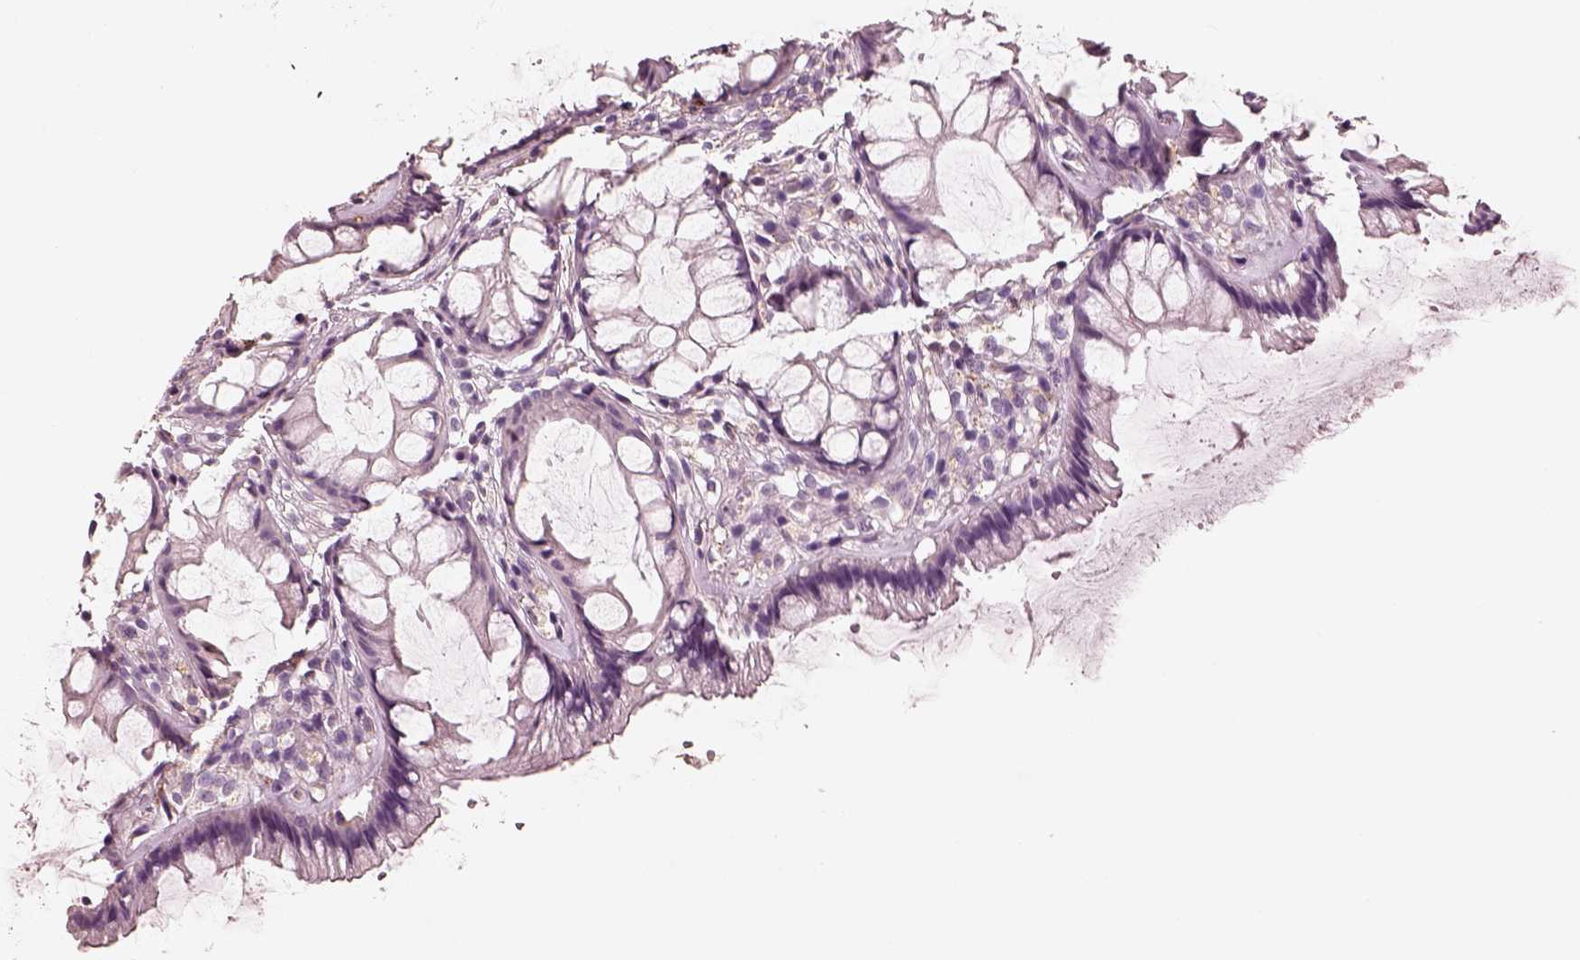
{"staining": {"intensity": "negative", "quantity": "none", "location": "none"}, "tissue": "rectum", "cell_type": "Glandular cells", "image_type": "normal", "snomed": [{"axis": "morphology", "description": "Normal tissue, NOS"}, {"axis": "topography", "description": "Rectum"}], "caption": "Immunohistochemistry (IHC) of normal human rectum displays no staining in glandular cells.", "gene": "RS1", "patient": {"sex": "female", "age": 62}}